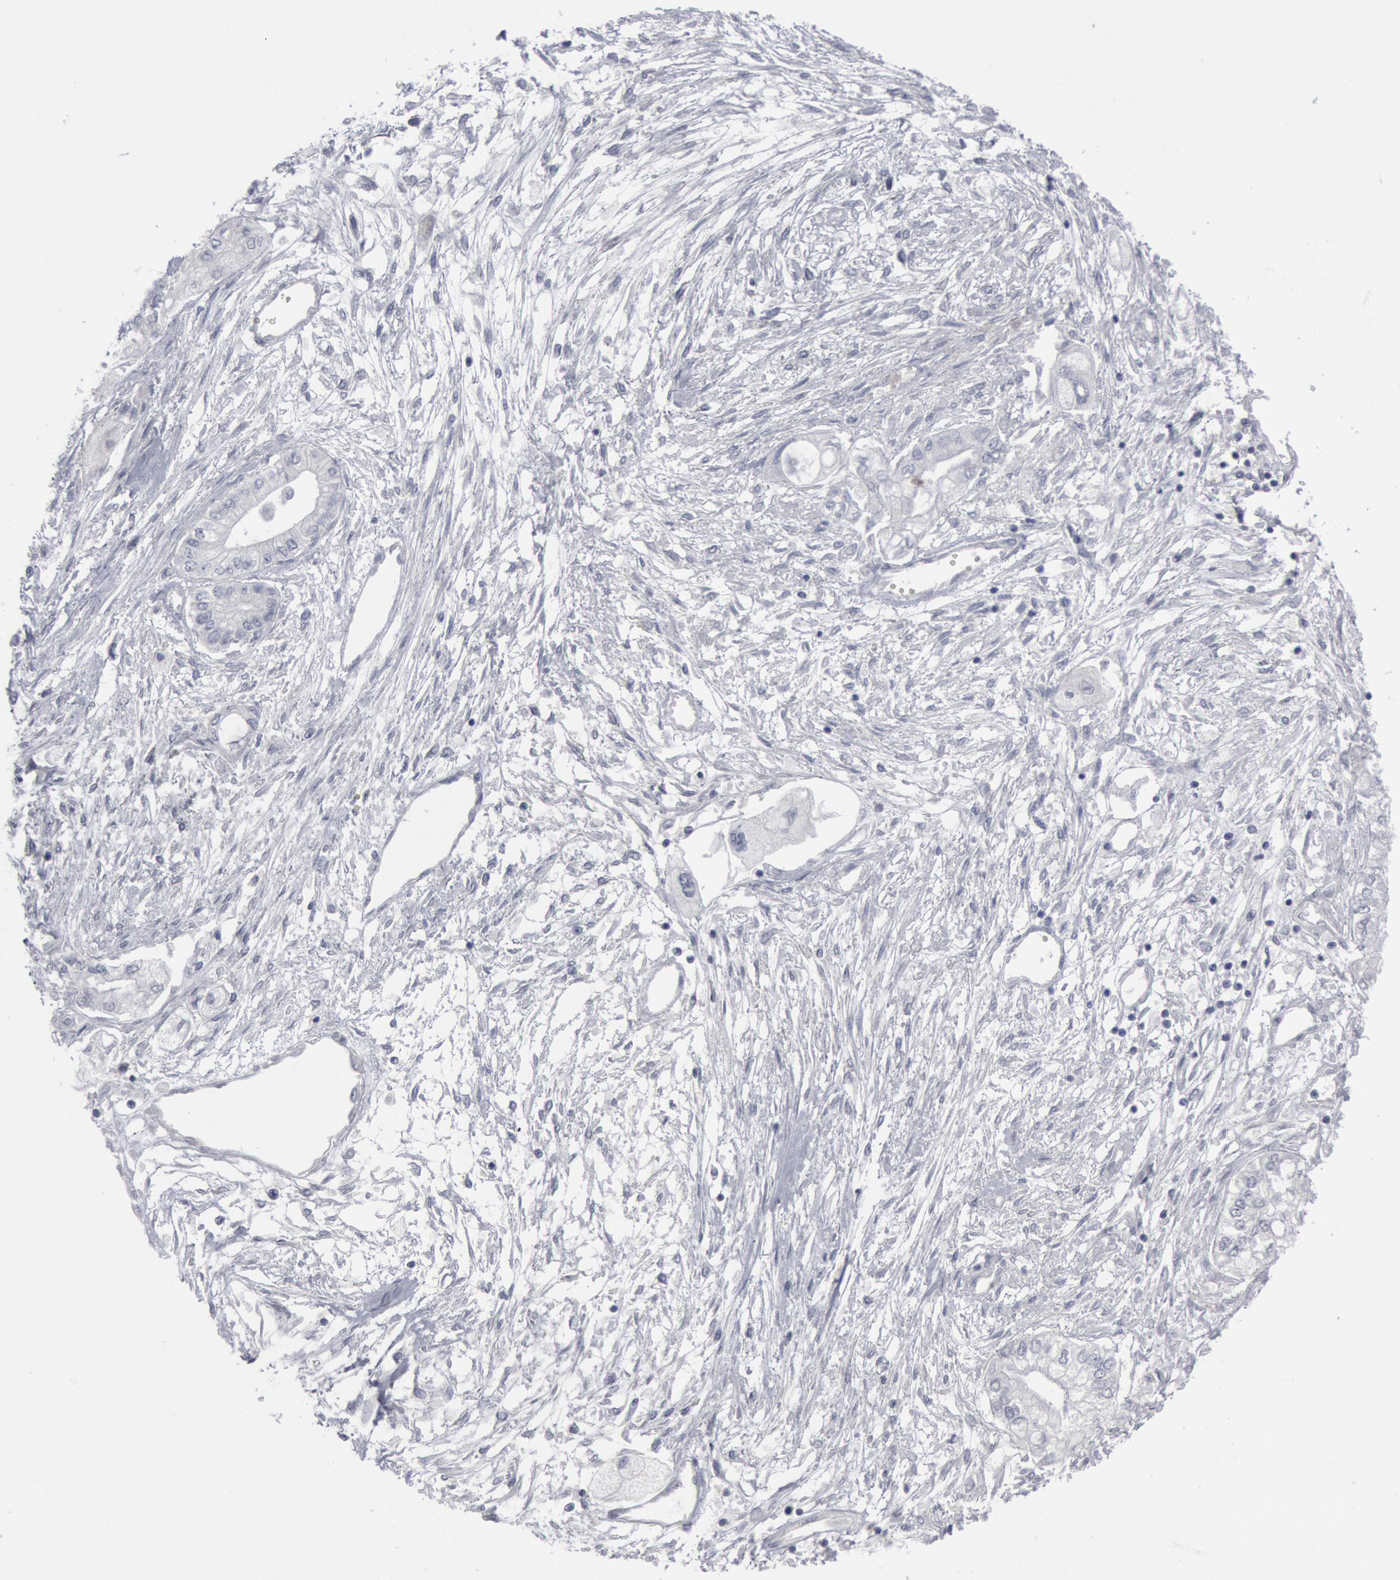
{"staining": {"intensity": "negative", "quantity": "none", "location": "none"}, "tissue": "pancreatic cancer", "cell_type": "Tumor cells", "image_type": "cancer", "snomed": [{"axis": "morphology", "description": "Adenocarcinoma, NOS"}, {"axis": "topography", "description": "Pancreas"}], "caption": "The immunohistochemistry micrograph has no significant expression in tumor cells of pancreatic cancer (adenocarcinoma) tissue. (DAB immunohistochemistry (IHC) with hematoxylin counter stain).", "gene": "DMC1", "patient": {"sex": "male", "age": 79}}